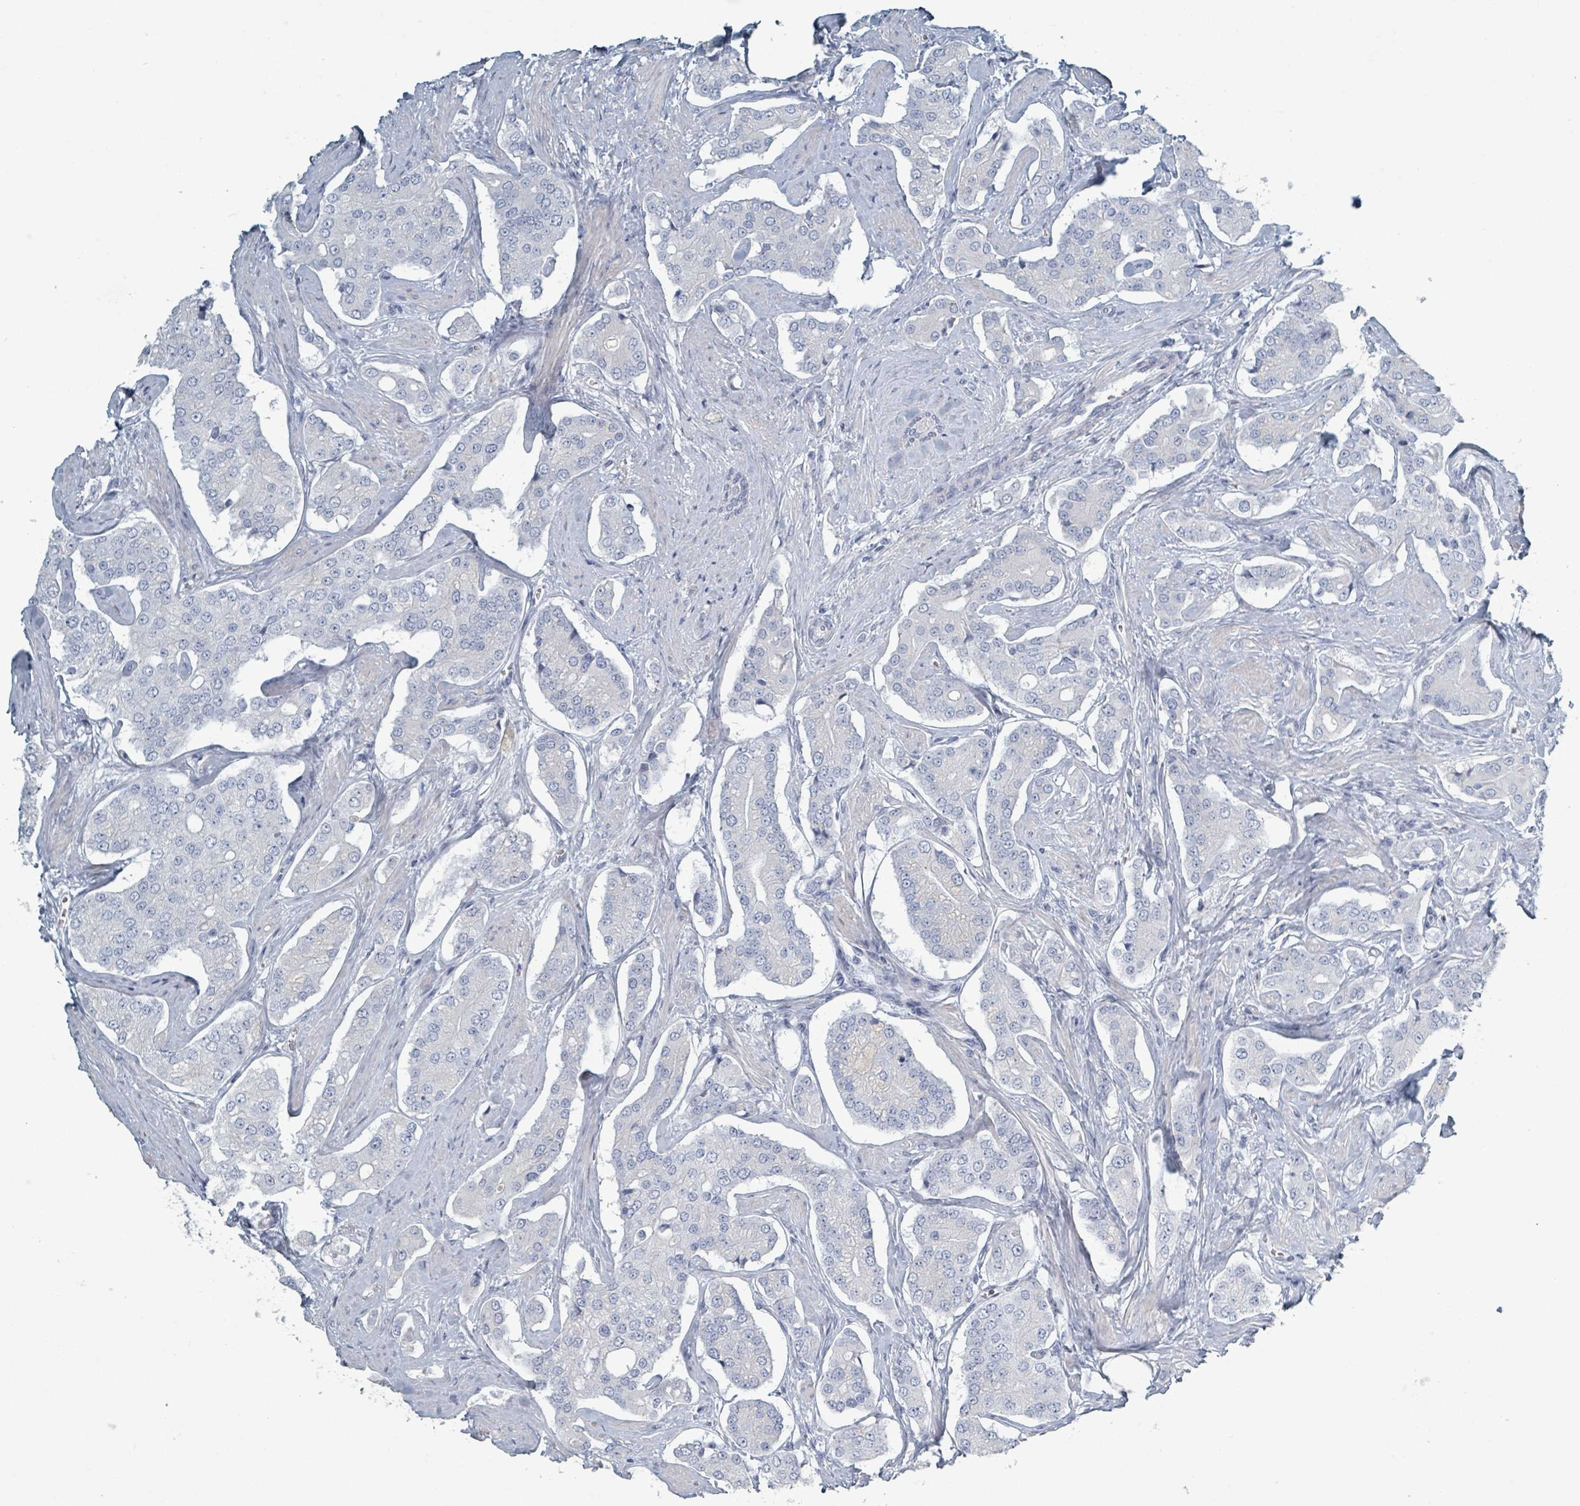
{"staining": {"intensity": "negative", "quantity": "none", "location": "none"}, "tissue": "prostate cancer", "cell_type": "Tumor cells", "image_type": "cancer", "snomed": [{"axis": "morphology", "description": "Adenocarcinoma, High grade"}, {"axis": "topography", "description": "Prostate"}], "caption": "Immunohistochemistry (IHC) micrograph of neoplastic tissue: prostate cancer stained with DAB reveals no significant protein staining in tumor cells.", "gene": "HEATR5A", "patient": {"sex": "male", "age": 71}}